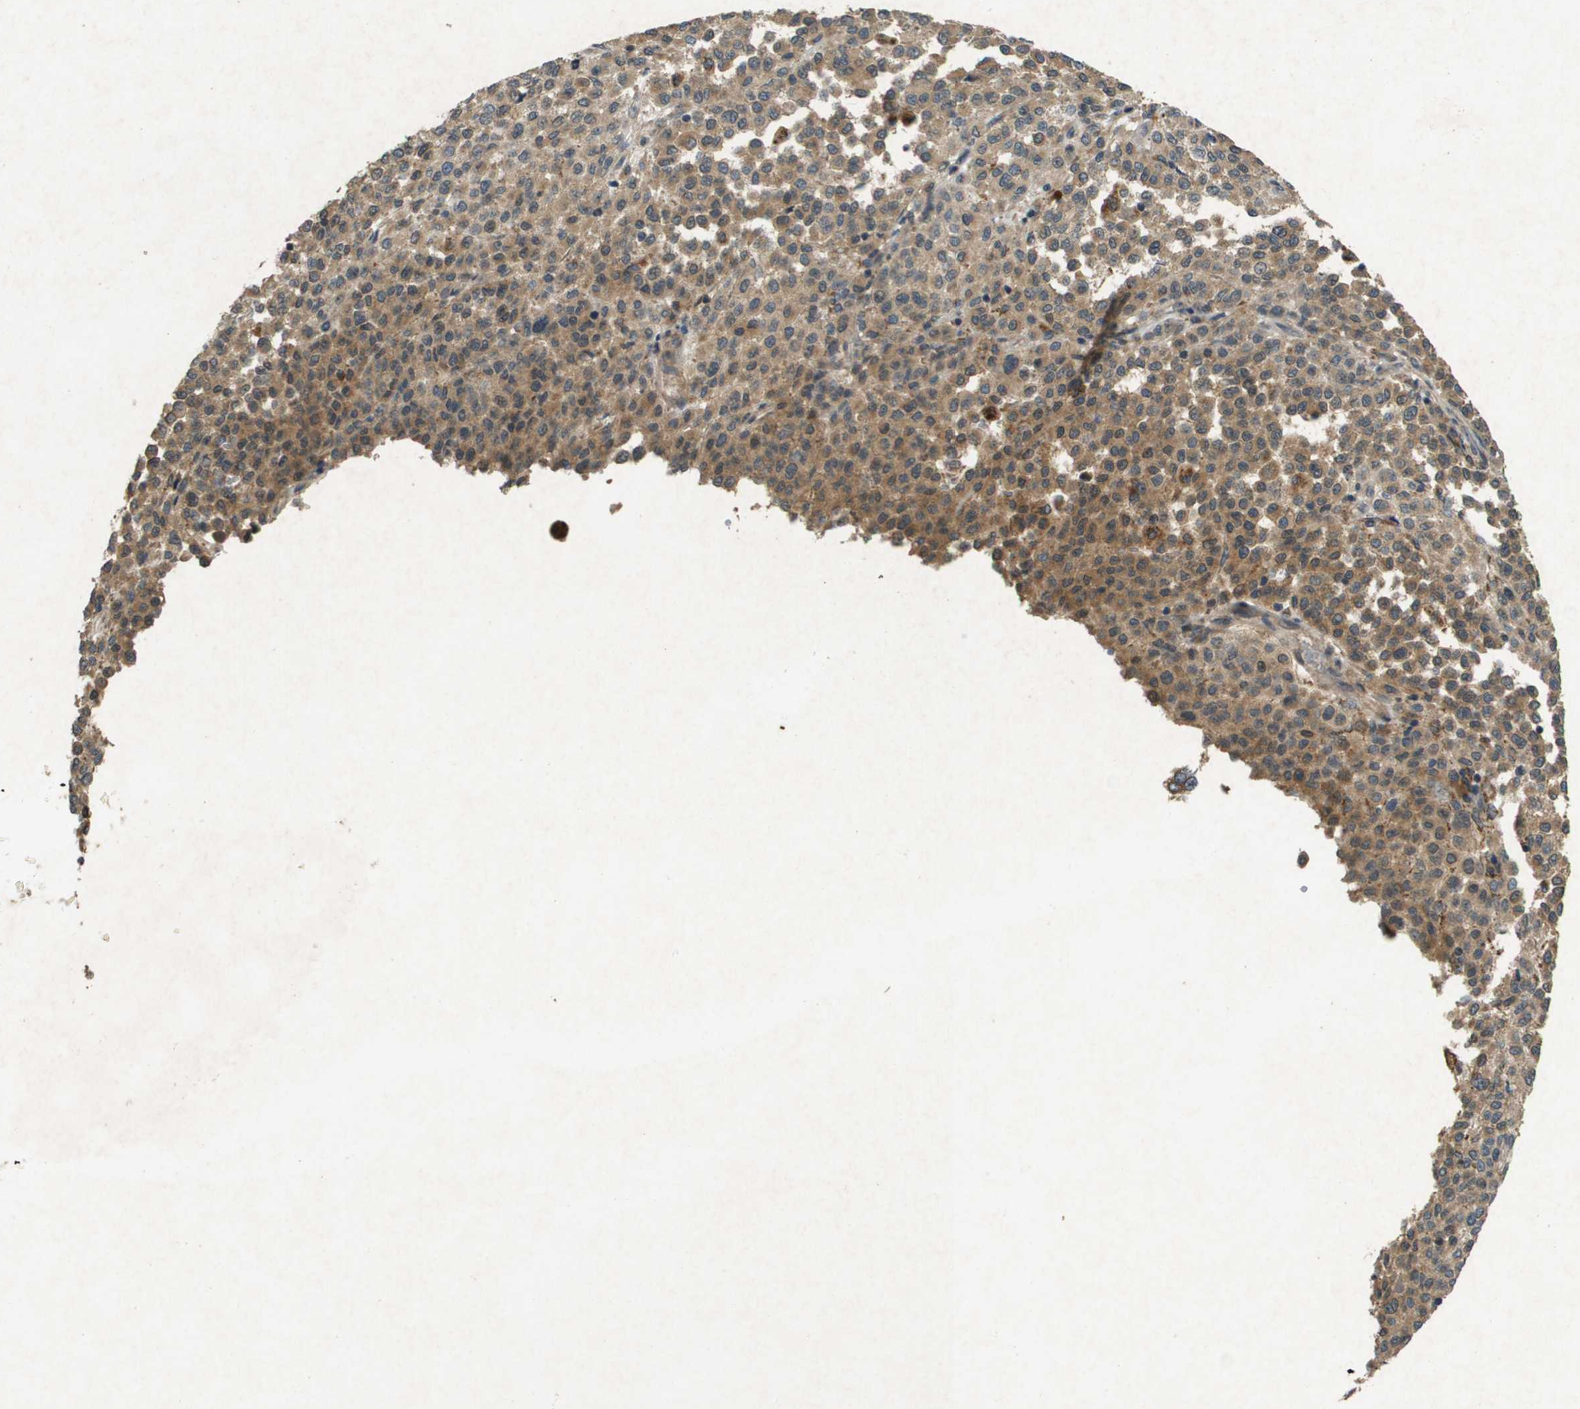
{"staining": {"intensity": "moderate", "quantity": "25%-75%", "location": "cytoplasmic/membranous"}, "tissue": "melanoma", "cell_type": "Tumor cells", "image_type": "cancer", "snomed": [{"axis": "morphology", "description": "Malignant melanoma, Metastatic site"}, {"axis": "topography", "description": "Pancreas"}], "caption": "The micrograph demonstrates a brown stain indicating the presence of a protein in the cytoplasmic/membranous of tumor cells in melanoma. (Stains: DAB in brown, nuclei in blue, Microscopy: brightfield microscopy at high magnification).", "gene": "CDKN2C", "patient": {"sex": "female", "age": 30}}